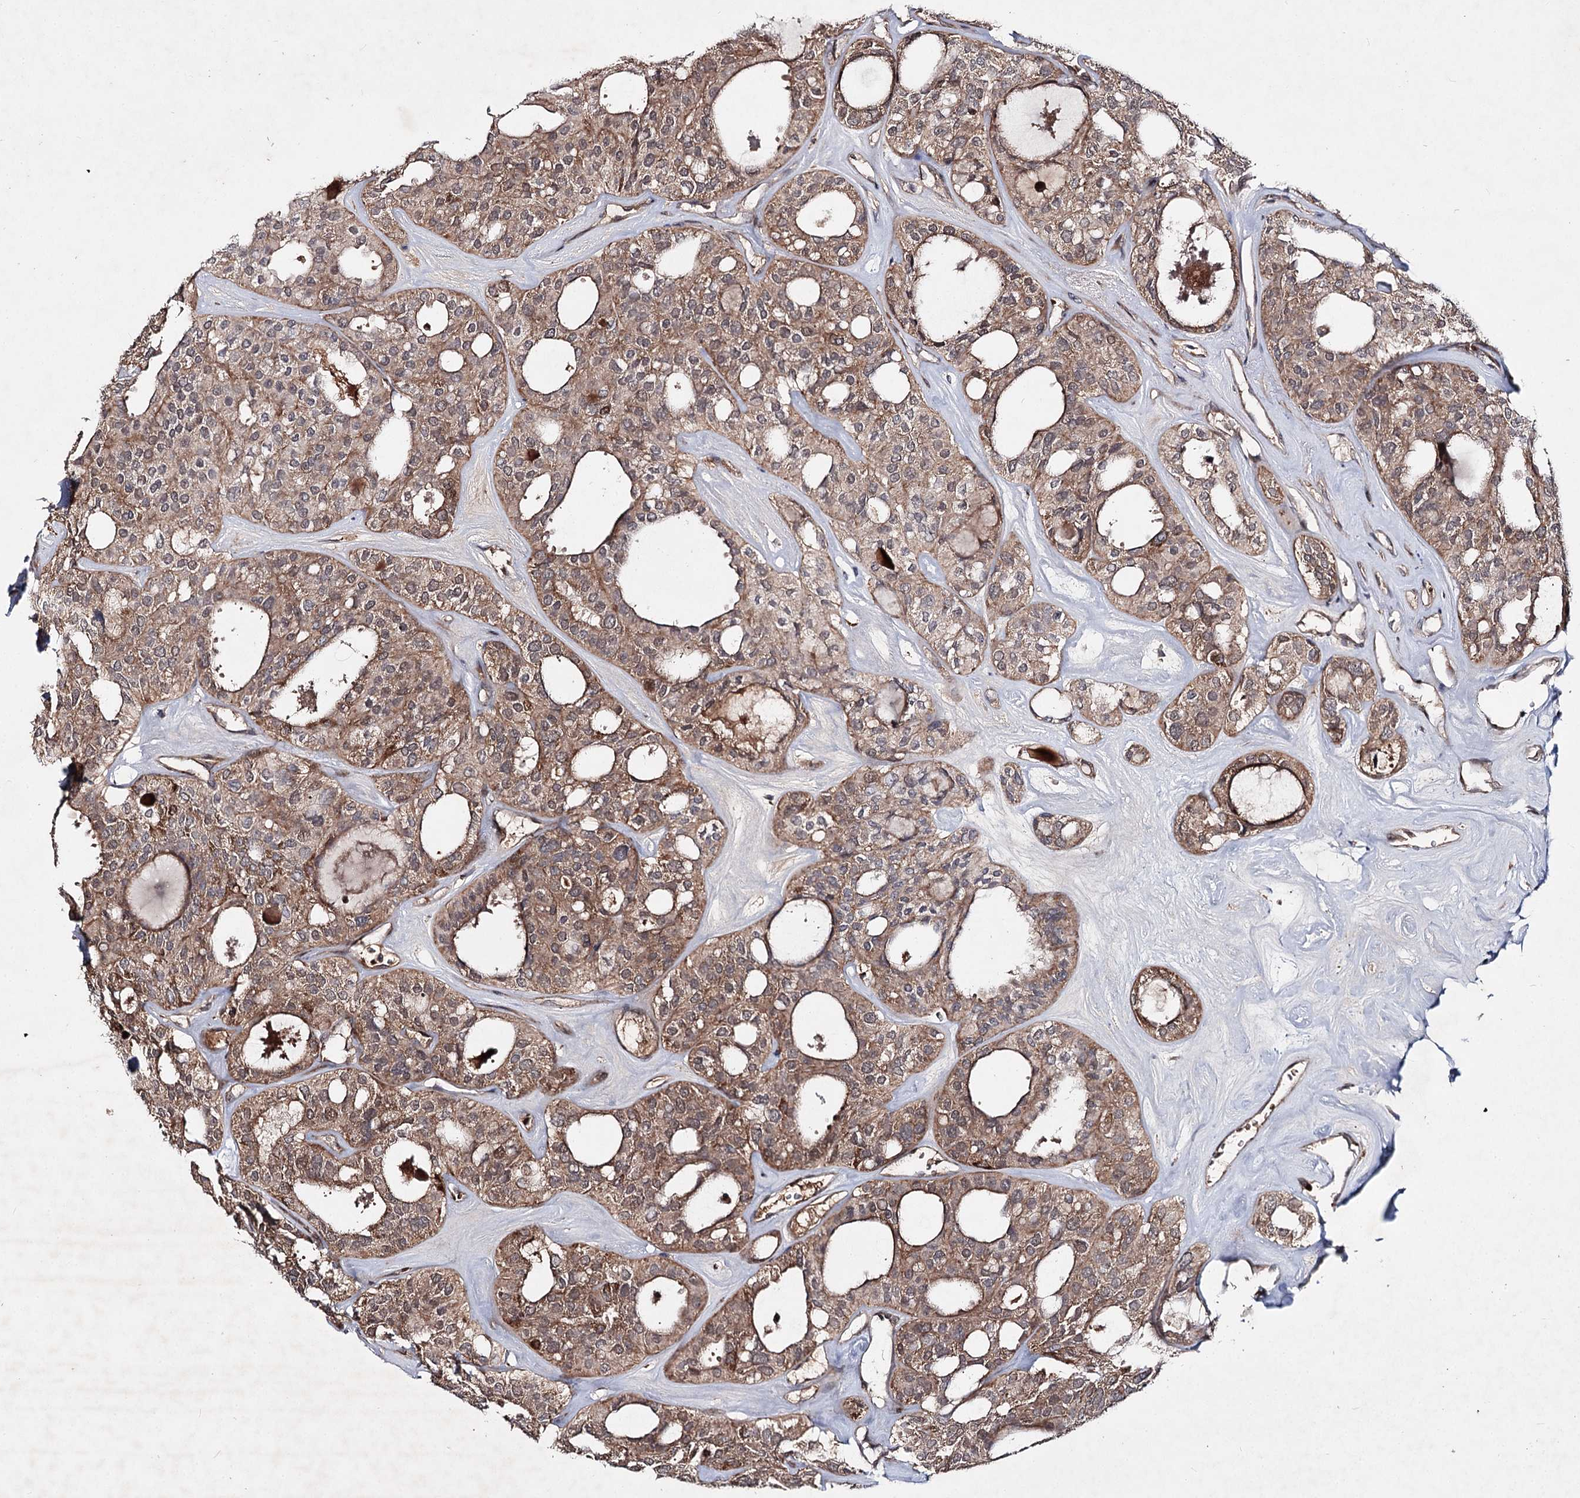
{"staining": {"intensity": "moderate", "quantity": ">75%", "location": "cytoplasmic/membranous"}, "tissue": "thyroid cancer", "cell_type": "Tumor cells", "image_type": "cancer", "snomed": [{"axis": "morphology", "description": "Follicular adenoma carcinoma, NOS"}, {"axis": "topography", "description": "Thyroid gland"}], "caption": "Moderate cytoplasmic/membranous expression is appreciated in approximately >75% of tumor cells in follicular adenoma carcinoma (thyroid).", "gene": "MSANTD2", "patient": {"sex": "male", "age": 75}}